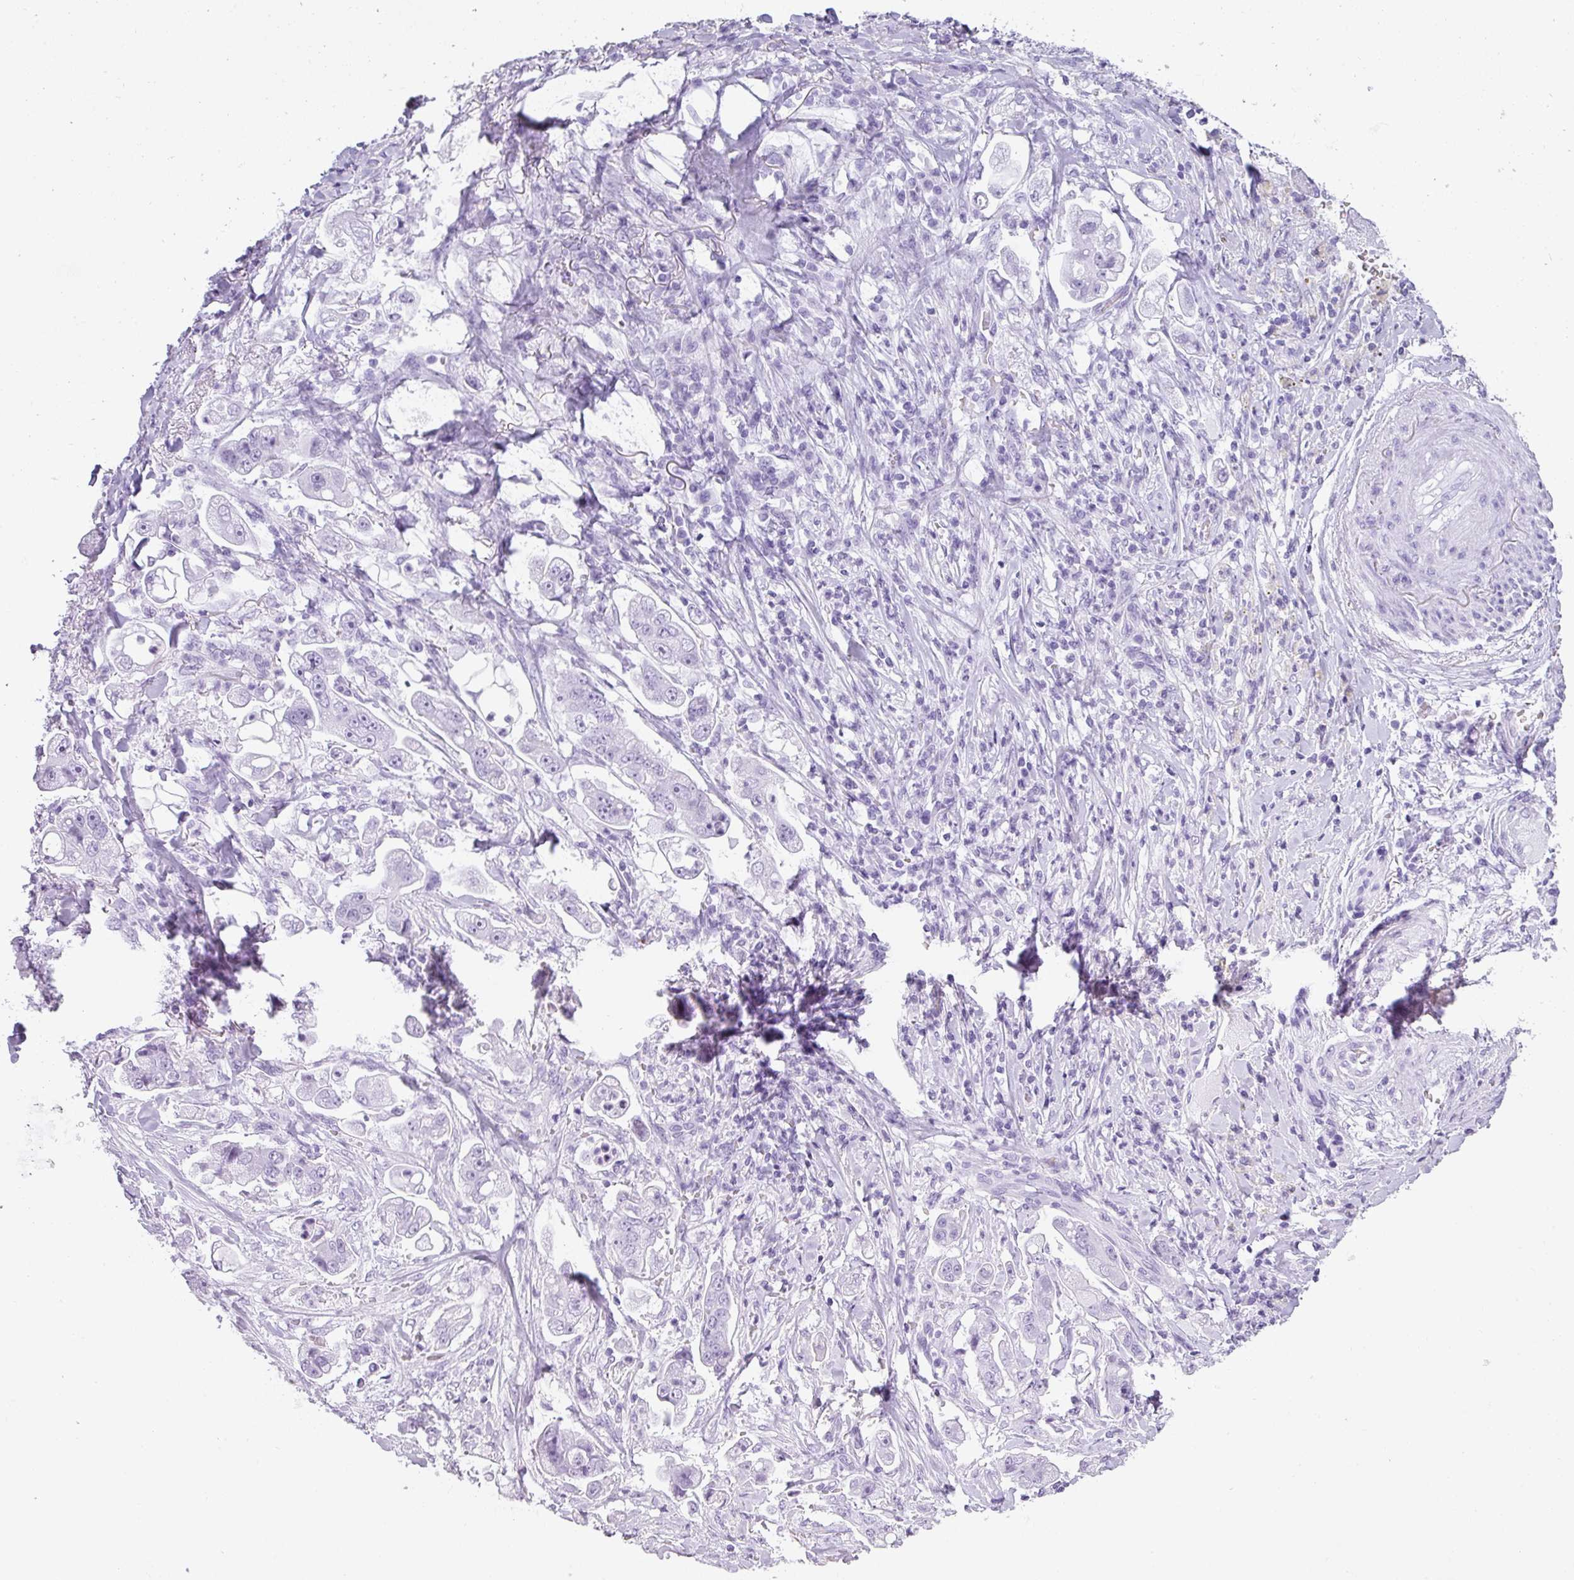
{"staining": {"intensity": "negative", "quantity": "none", "location": "none"}, "tissue": "stomach cancer", "cell_type": "Tumor cells", "image_type": "cancer", "snomed": [{"axis": "morphology", "description": "Adenocarcinoma, NOS"}, {"axis": "topography", "description": "Stomach"}], "caption": "The IHC micrograph has no significant positivity in tumor cells of stomach adenocarcinoma tissue.", "gene": "RBMY1F", "patient": {"sex": "male", "age": 62}}